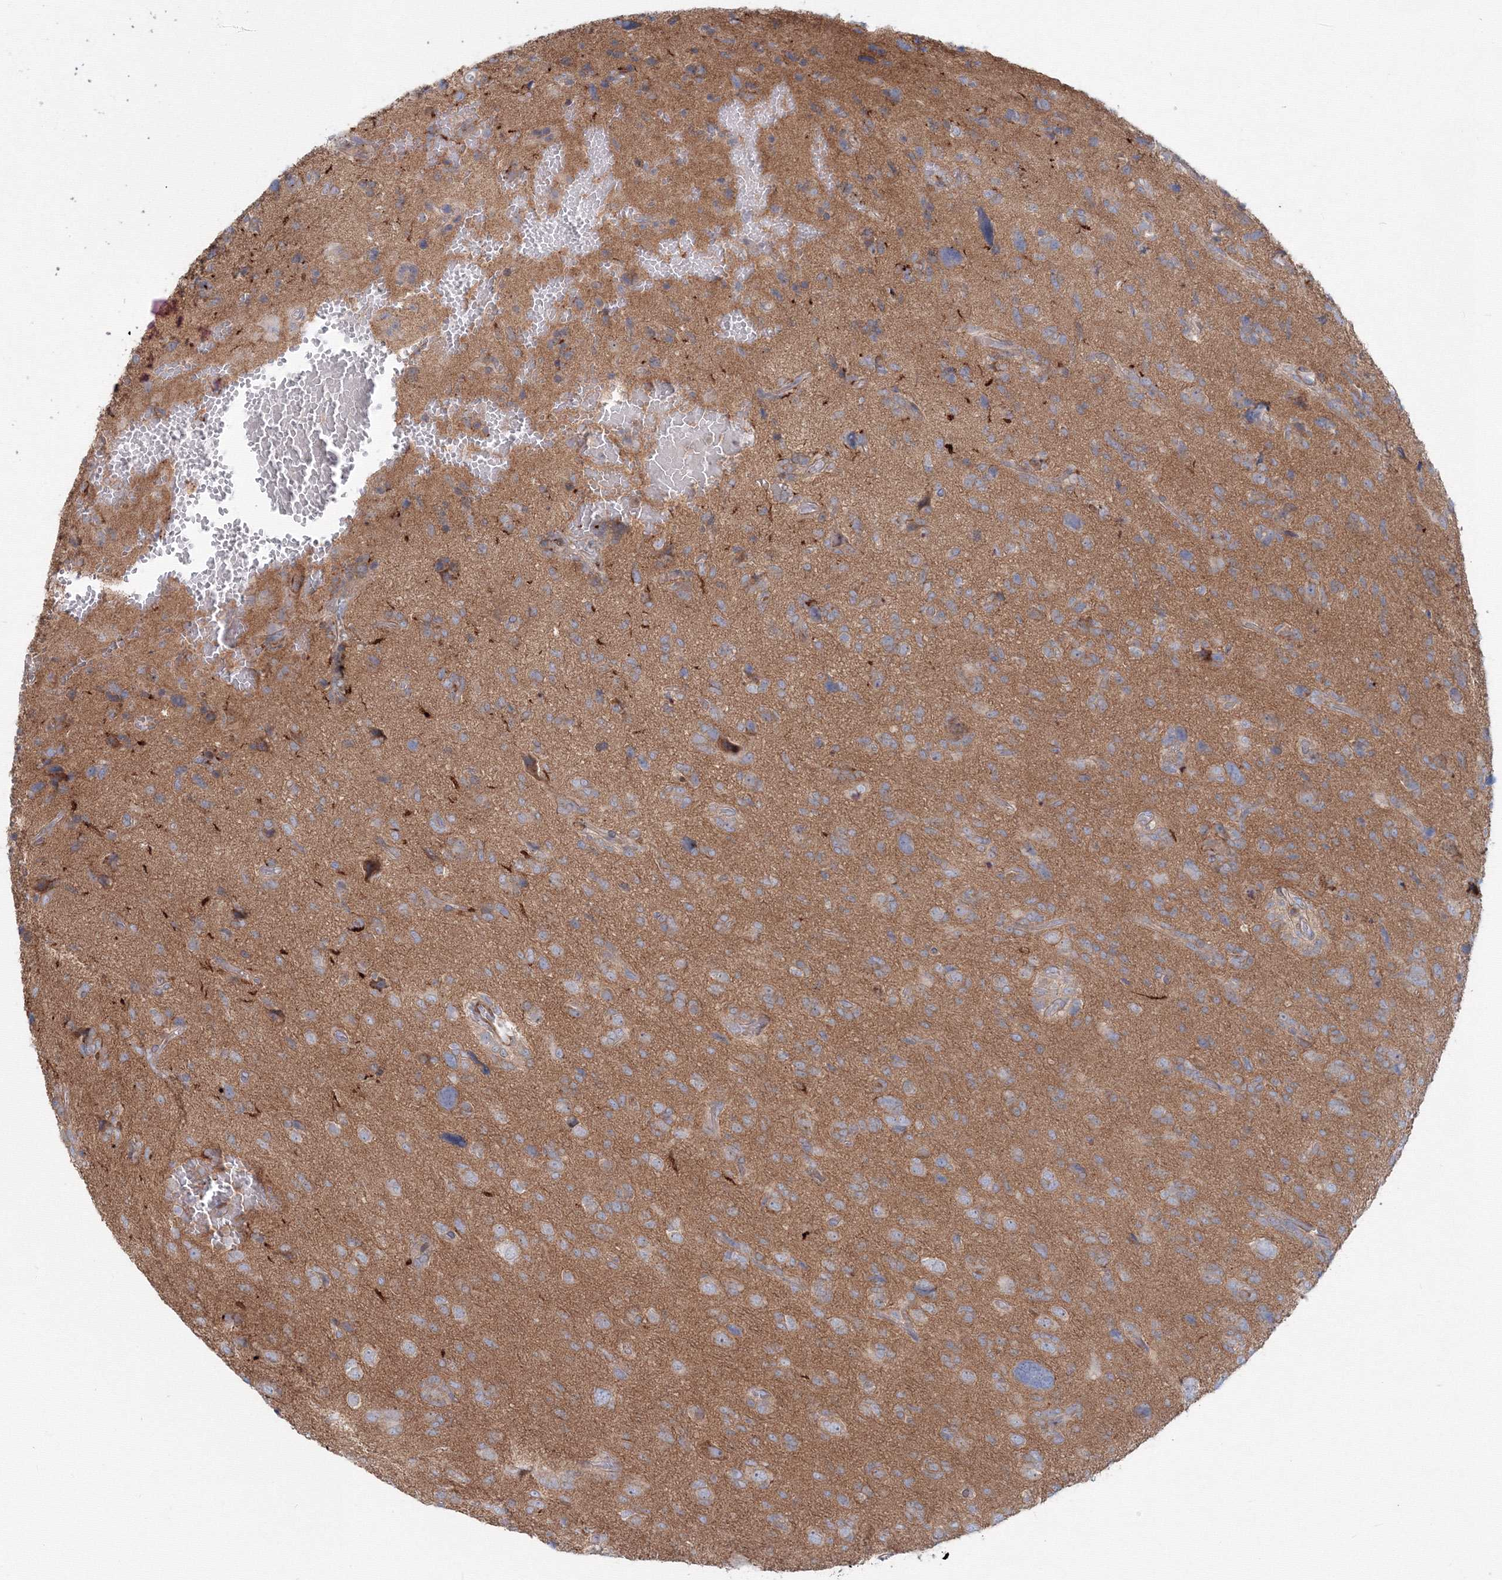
{"staining": {"intensity": "moderate", "quantity": ">75%", "location": "cytoplasmic/membranous"}, "tissue": "glioma", "cell_type": "Tumor cells", "image_type": "cancer", "snomed": [{"axis": "morphology", "description": "Glioma, malignant, High grade"}, {"axis": "topography", "description": "Brain"}], "caption": "Glioma stained for a protein (brown) shows moderate cytoplasmic/membranous positive staining in about >75% of tumor cells.", "gene": "SH3PXD2A", "patient": {"sex": "female", "age": 59}}